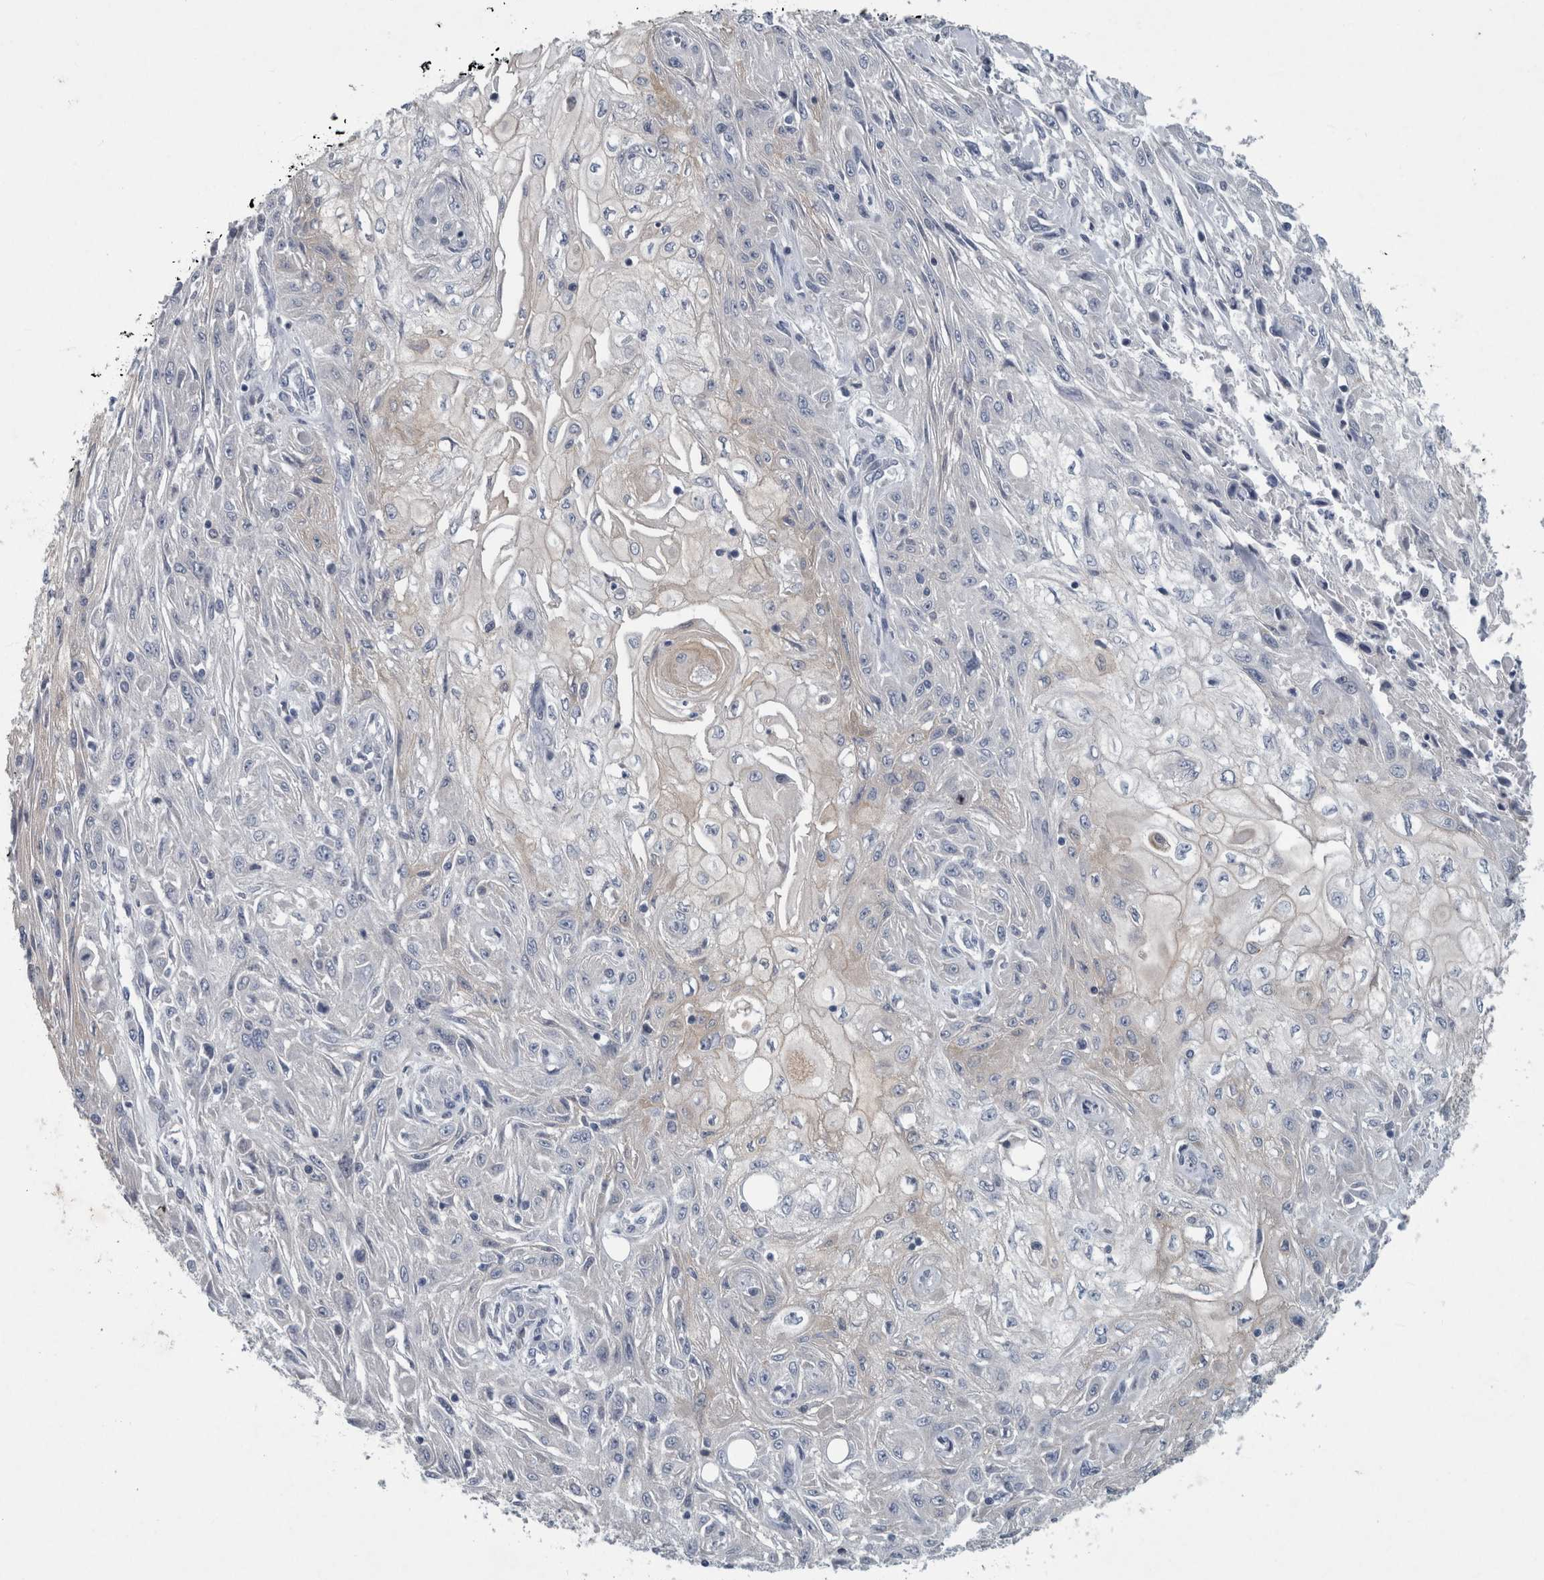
{"staining": {"intensity": "negative", "quantity": "none", "location": "none"}, "tissue": "skin cancer", "cell_type": "Tumor cells", "image_type": "cancer", "snomed": [{"axis": "morphology", "description": "Squamous cell carcinoma, NOS"}, {"axis": "morphology", "description": "Squamous cell carcinoma, metastatic, NOS"}, {"axis": "topography", "description": "Skin"}, {"axis": "topography", "description": "Lymph node"}], "caption": "The histopathology image exhibits no significant expression in tumor cells of skin squamous cell carcinoma.", "gene": "FAM83H", "patient": {"sex": "male", "age": 75}}